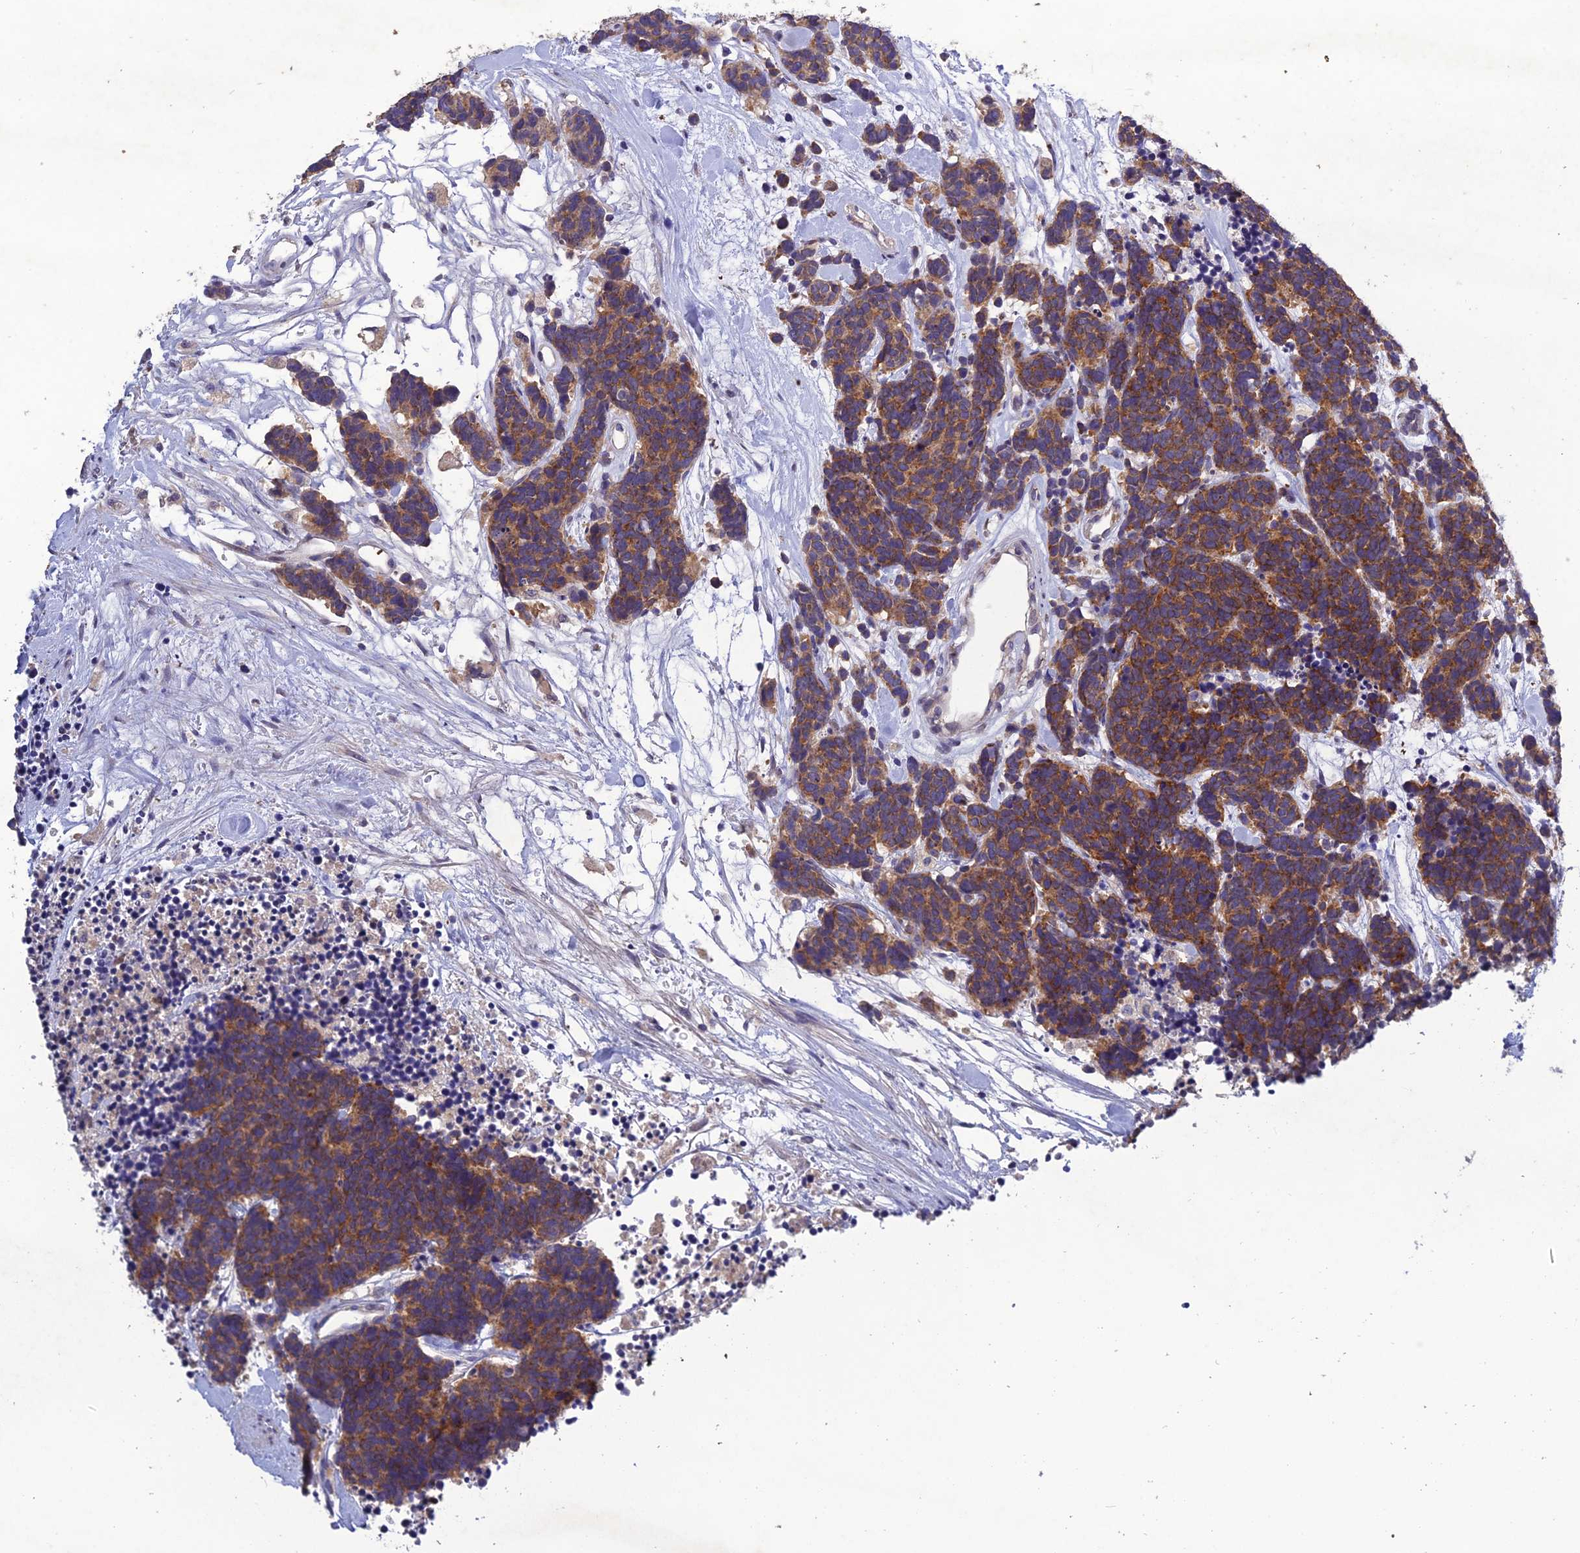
{"staining": {"intensity": "moderate", "quantity": ">75%", "location": "cytoplasmic/membranous"}, "tissue": "carcinoid", "cell_type": "Tumor cells", "image_type": "cancer", "snomed": [{"axis": "morphology", "description": "Carcinoma, NOS"}, {"axis": "morphology", "description": "Carcinoid, malignant, NOS"}, {"axis": "topography", "description": "Urinary bladder"}], "caption": "Malignant carcinoid stained with DAB immunohistochemistry (IHC) exhibits medium levels of moderate cytoplasmic/membranous staining in approximately >75% of tumor cells. (Brightfield microscopy of DAB IHC at high magnification).", "gene": "SLC39A13", "patient": {"sex": "male", "age": 57}}